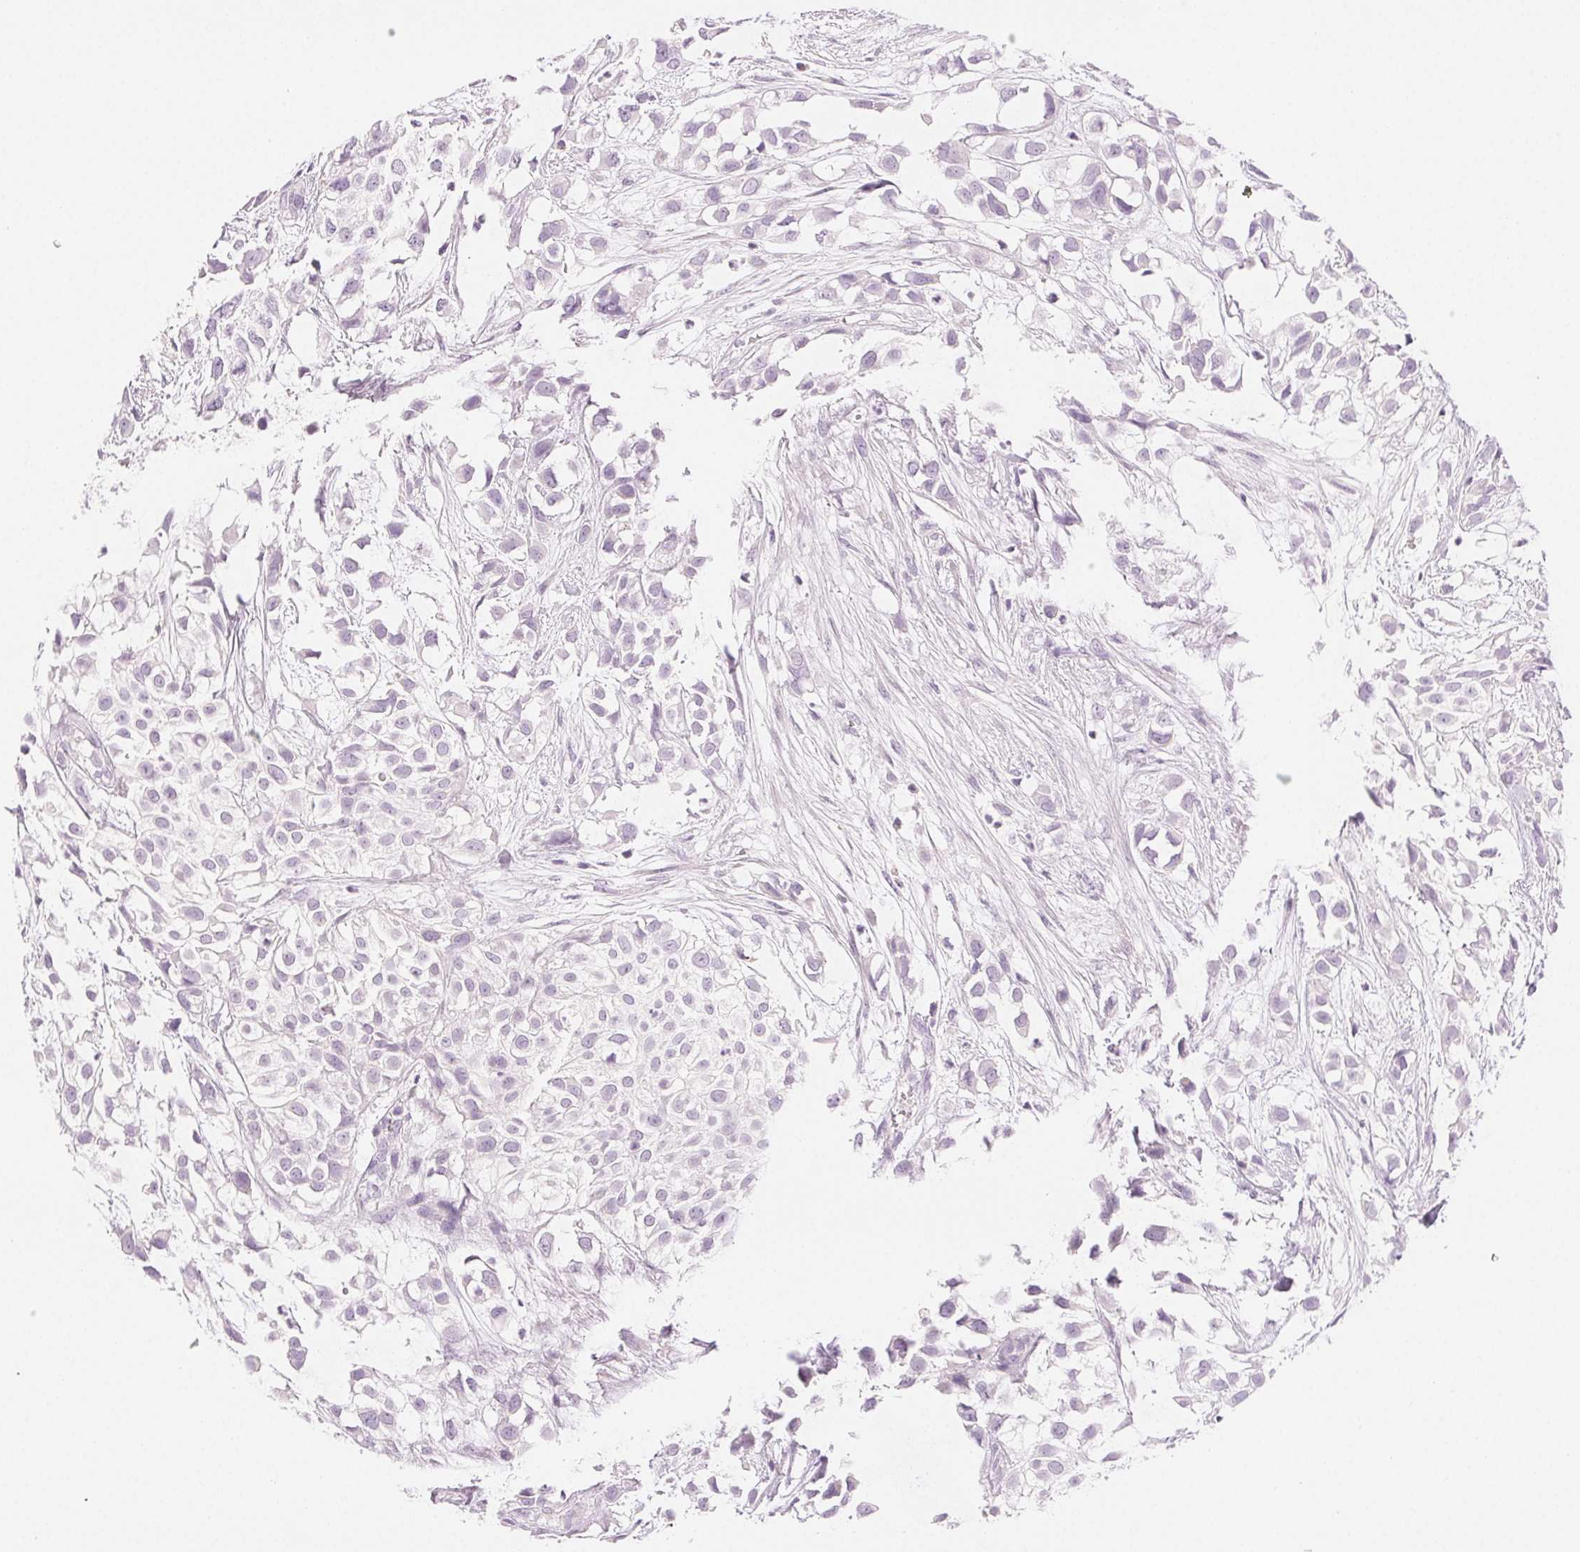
{"staining": {"intensity": "negative", "quantity": "none", "location": "none"}, "tissue": "urothelial cancer", "cell_type": "Tumor cells", "image_type": "cancer", "snomed": [{"axis": "morphology", "description": "Urothelial carcinoma, High grade"}, {"axis": "topography", "description": "Urinary bladder"}], "caption": "An IHC histopathology image of urothelial cancer is shown. There is no staining in tumor cells of urothelial cancer.", "gene": "SLC5A2", "patient": {"sex": "male", "age": 56}}